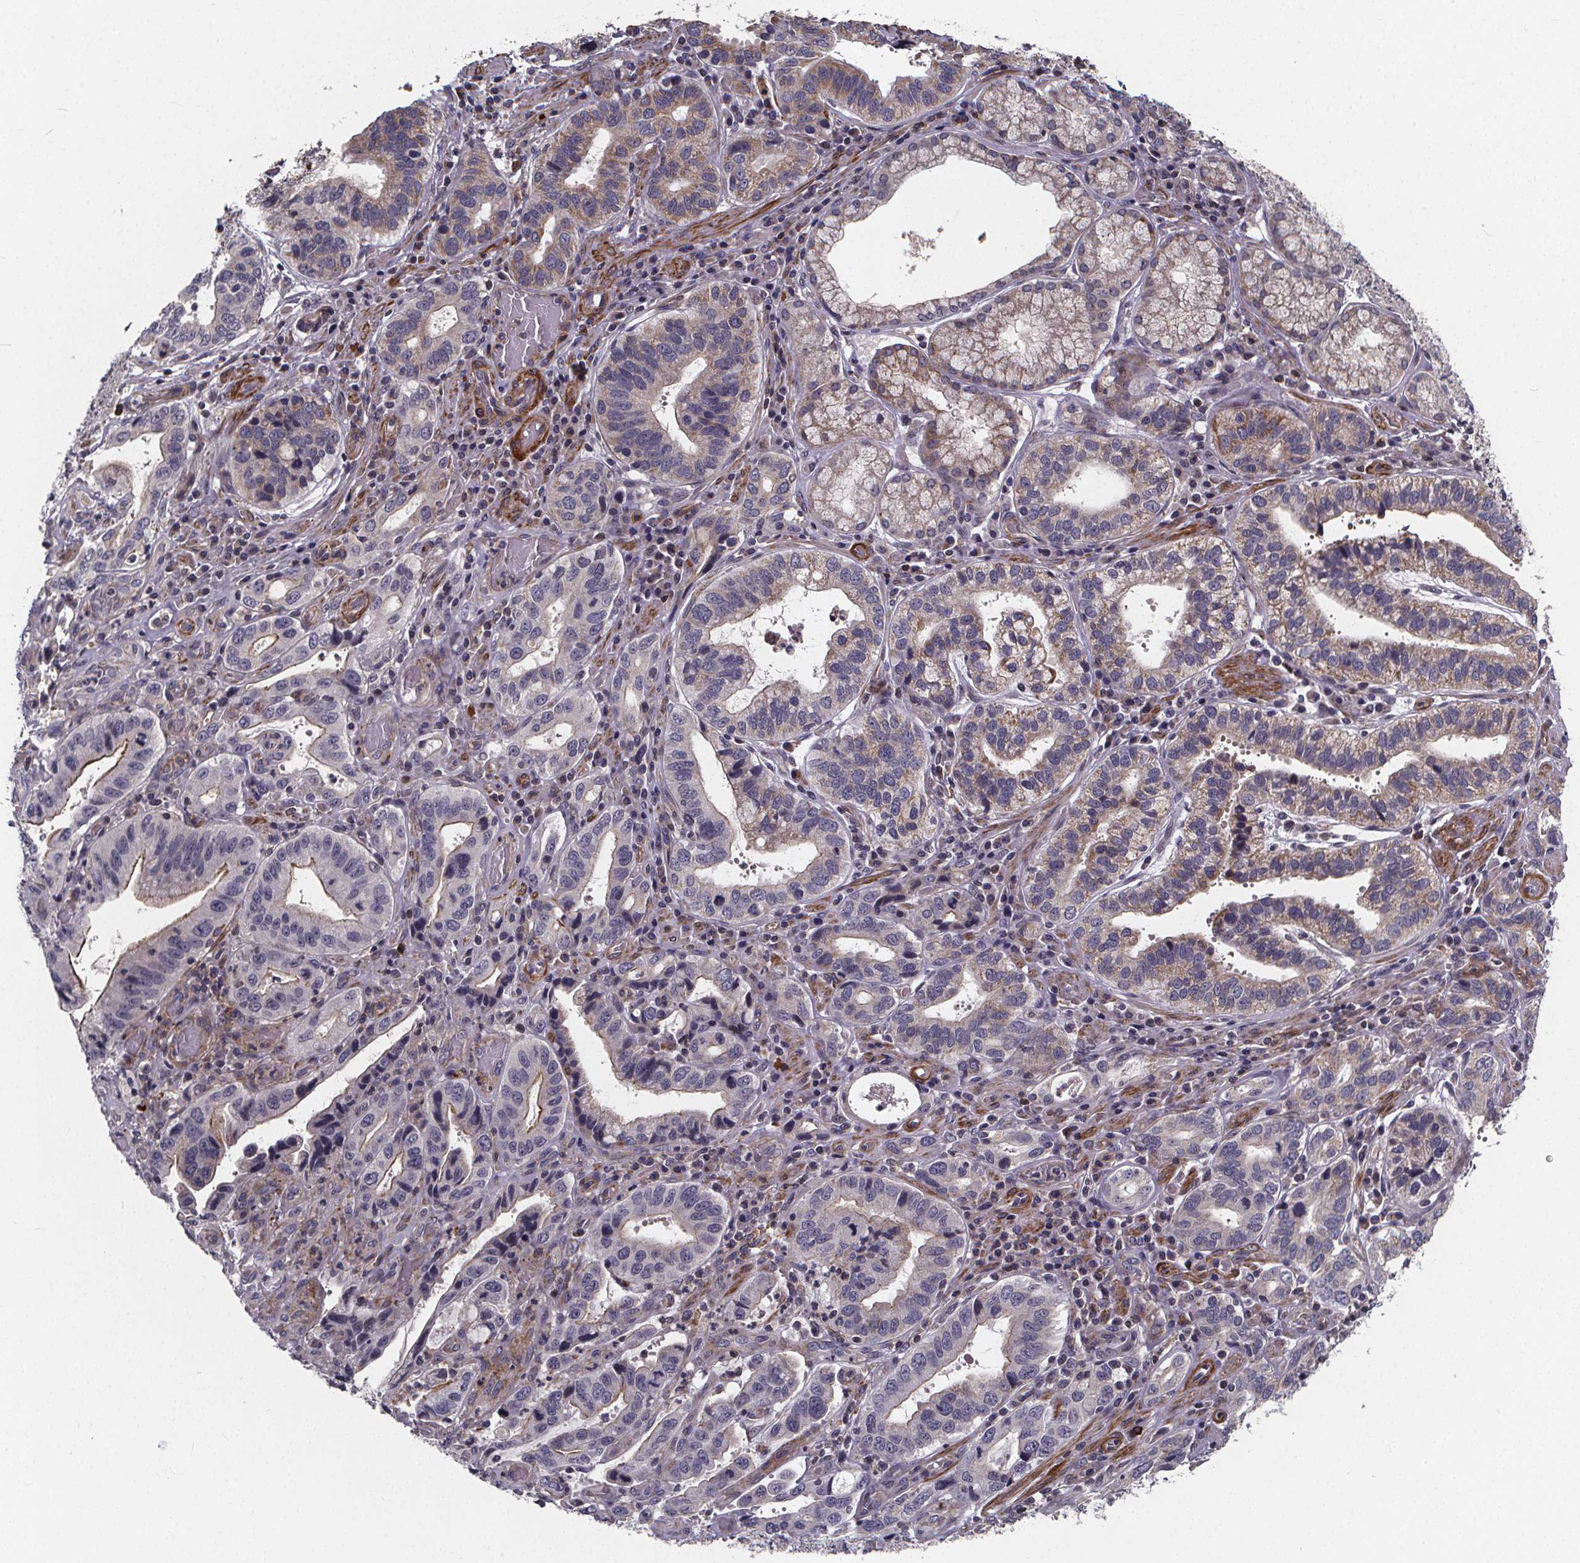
{"staining": {"intensity": "moderate", "quantity": "<25%", "location": "cytoplasmic/membranous"}, "tissue": "stomach cancer", "cell_type": "Tumor cells", "image_type": "cancer", "snomed": [{"axis": "morphology", "description": "Adenocarcinoma, NOS"}, {"axis": "topography", "description": "Stomach, lower"}], "caption": "Adenocarcinoma (stomach) tissue reveals moderate cytoplasmic/membranous expression in about <25% of tumor cells, visualized by immunohistochemistry.", "gene": "FBXW2", "patient": {"sex": "female", "age": 76}}